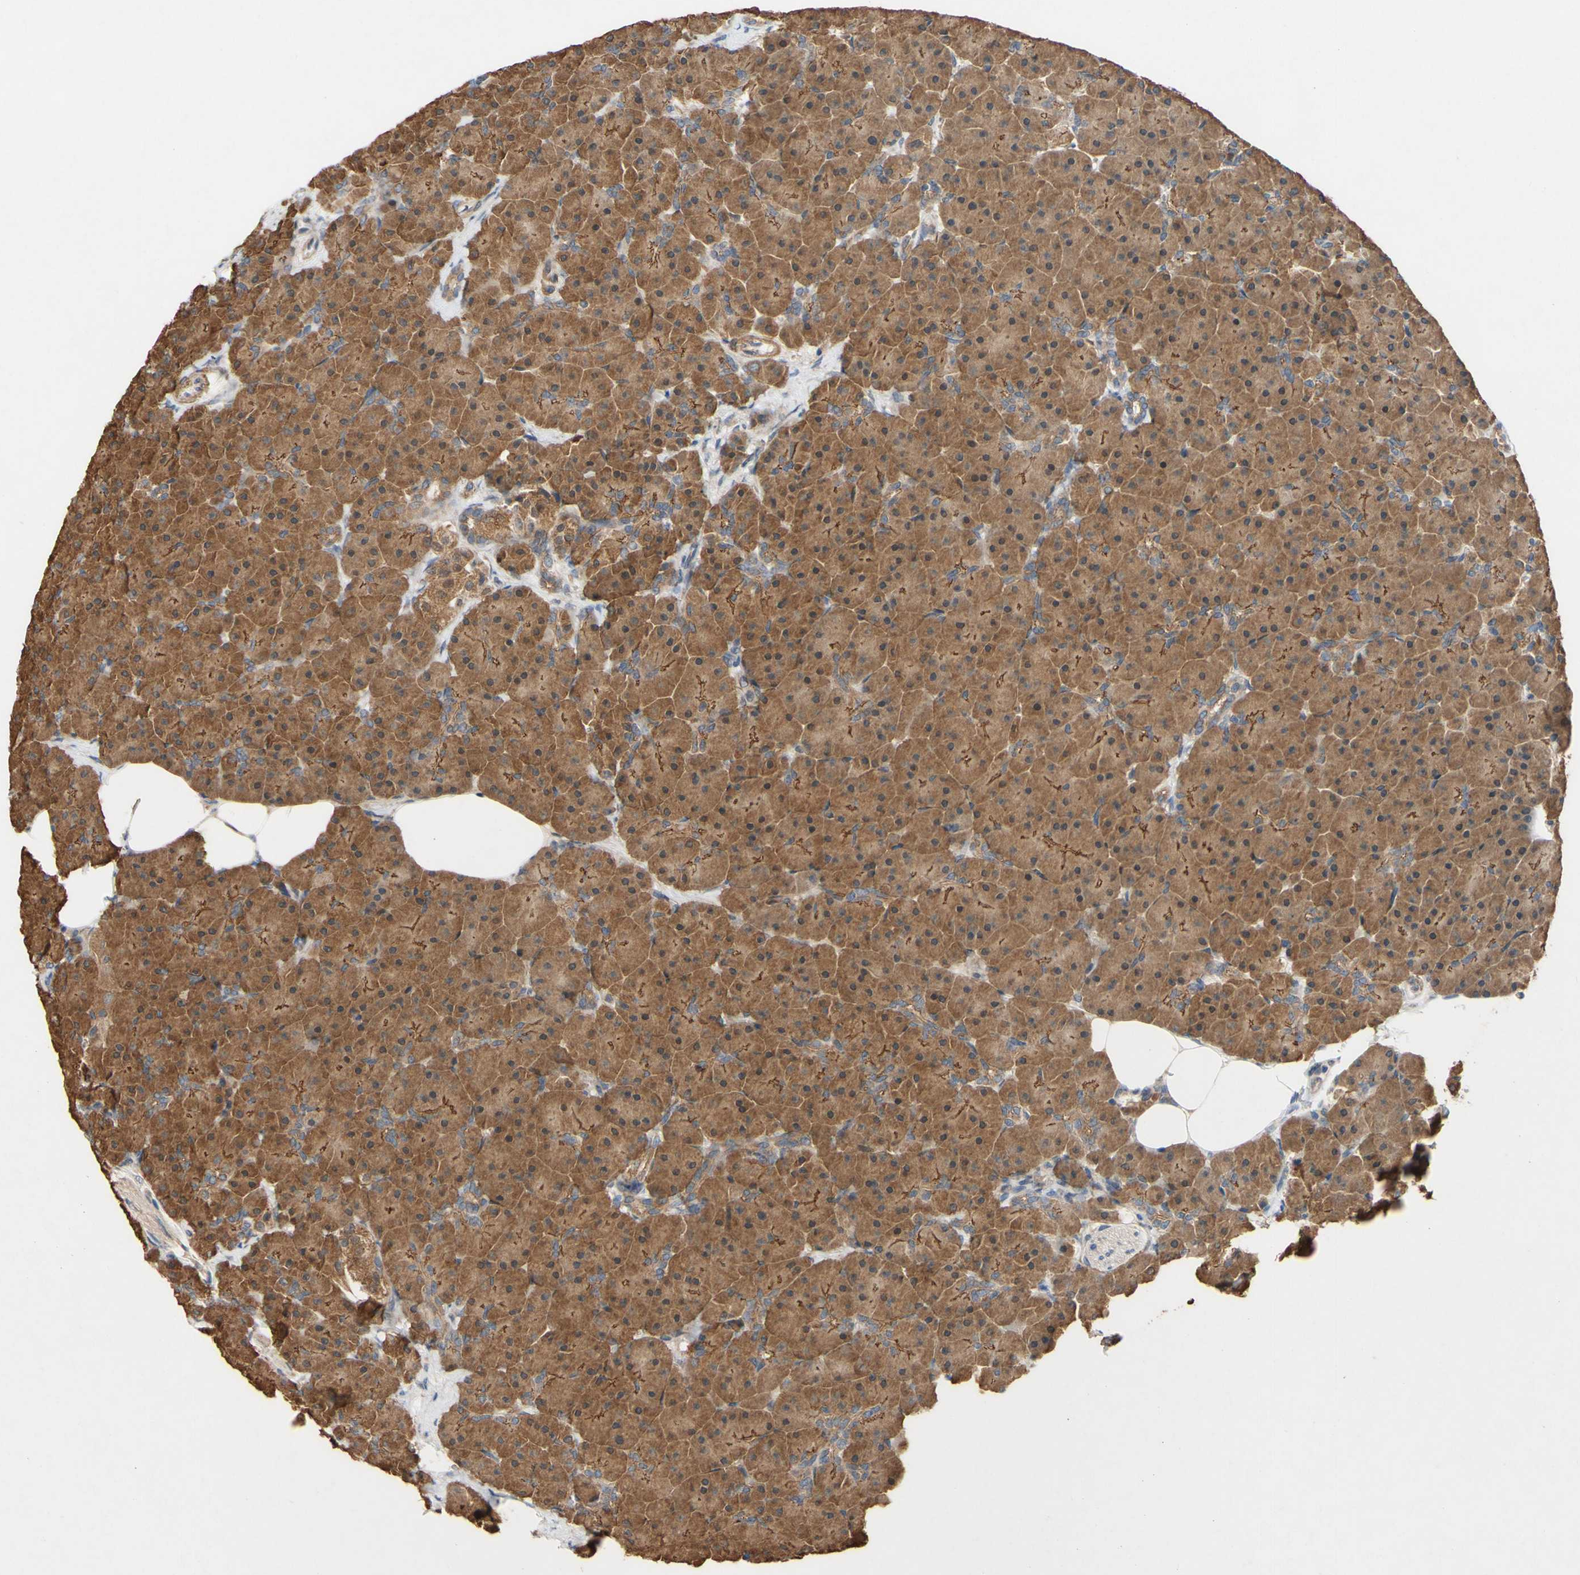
{"staining": {"intensity": "strong", "quantity": ">75%", "location": "cytoplasmic/membranous"}, "tissue": "pancreas", "cell_type": "Exocrine glandular cells", "image_type": "normal", "snomed": [{"axis": "morphology", "description": "Normal tissue, NOS"}, {"axis": "topography", "description": "Pancreas"}], "caption": "This is an image of immunohistochemistry staining of unremarkable pancreas, which shows strong expression in the cytoplasmic/membranous of exocrine glandular cells.", "gene": "PDGFB", "patient": {"sex": "male", "age": 66}}